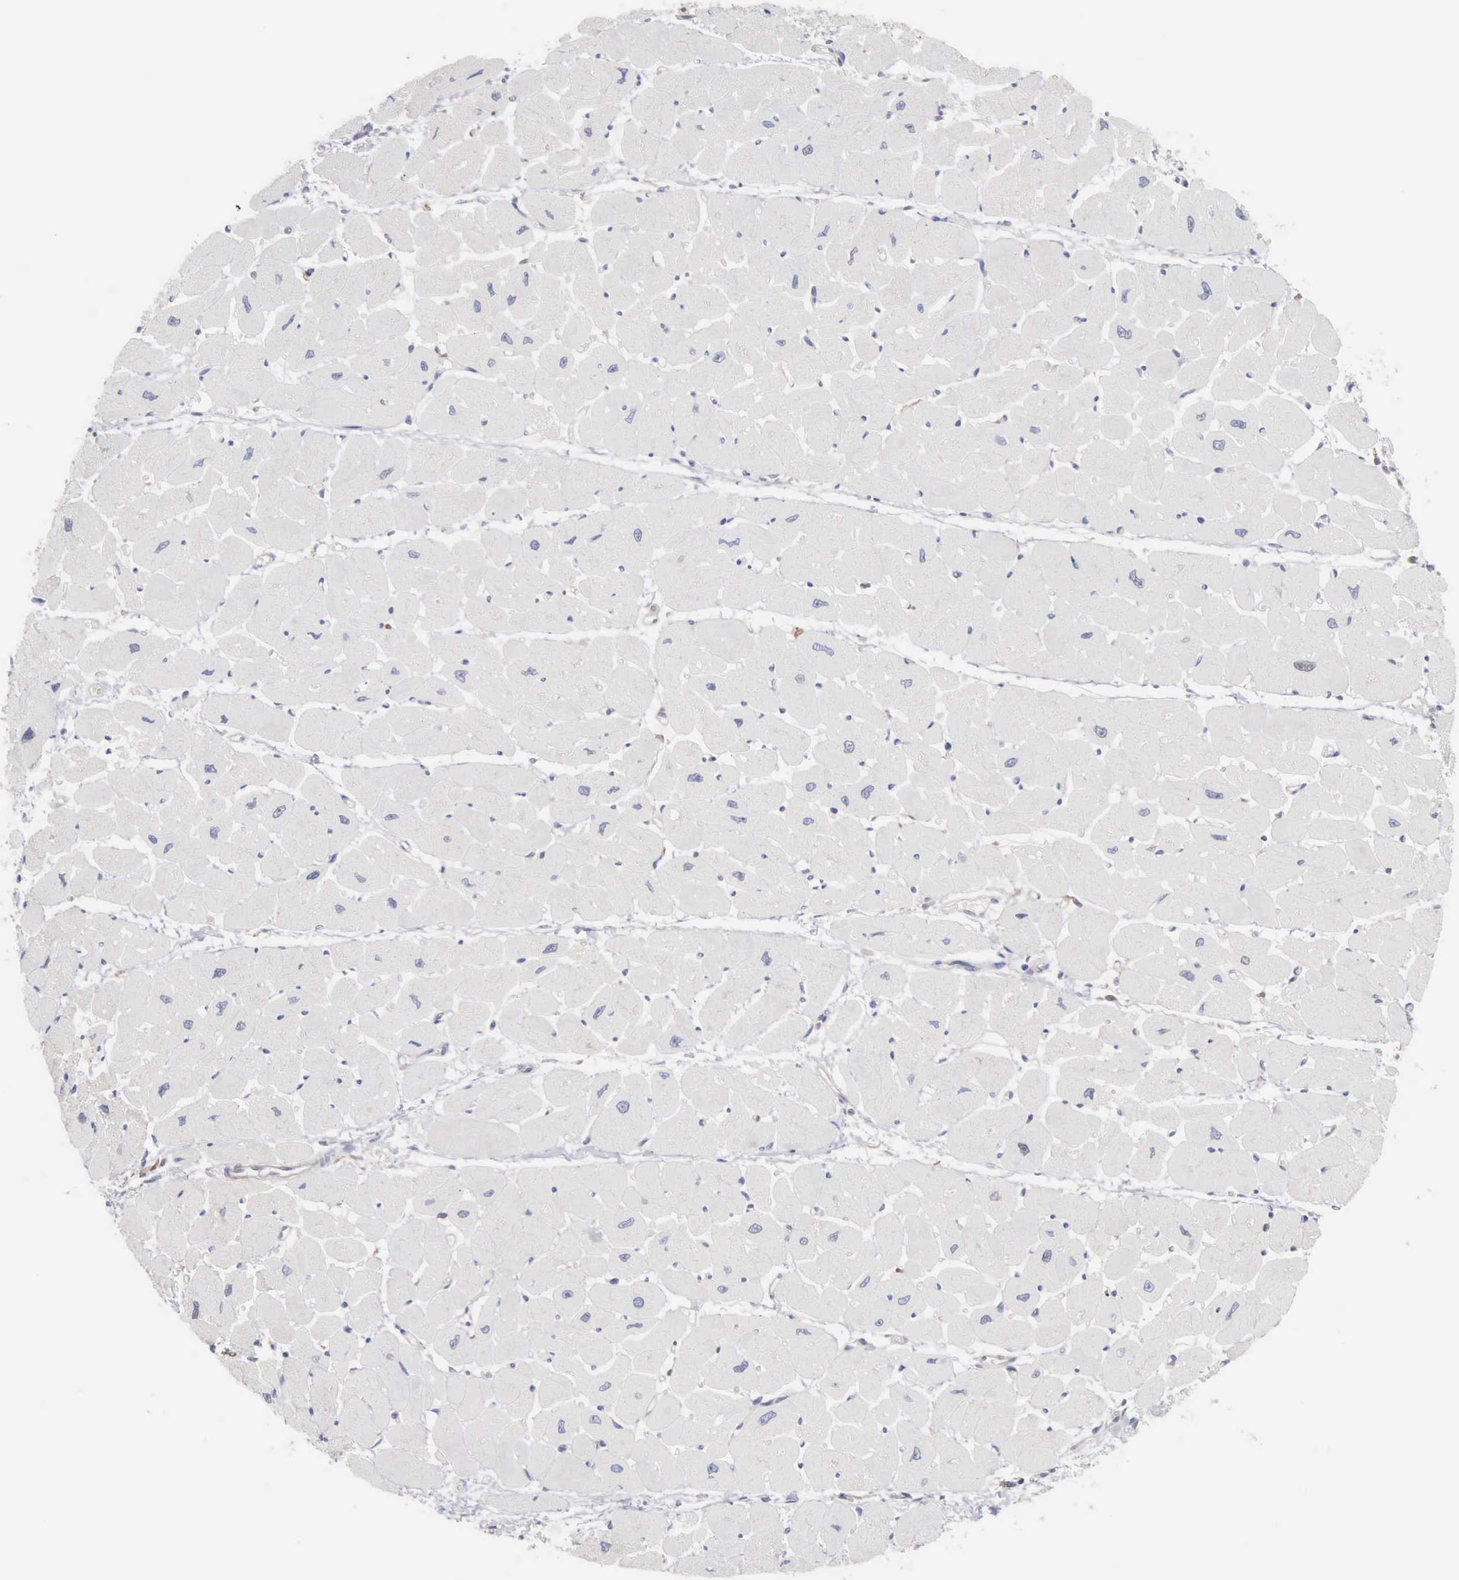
{"staining": {"intensity": "negative", "quantity": "none", "location": "none"}, "tissue": "heart muscle", "cell_type": "Cardiomyocytes", "image_type": "normal", "snomed": [{"axis": "morphology", "description": "Normal tissue, NOS"}, {"axis": "topography", "description": "Heart"}], "caption": "Immunohistochemical staining of normal heart muscle displays no significant staining in cardiomyocytes.", "gene": "MTHFD1", "patient": {"sex": "female", "age": 54}}